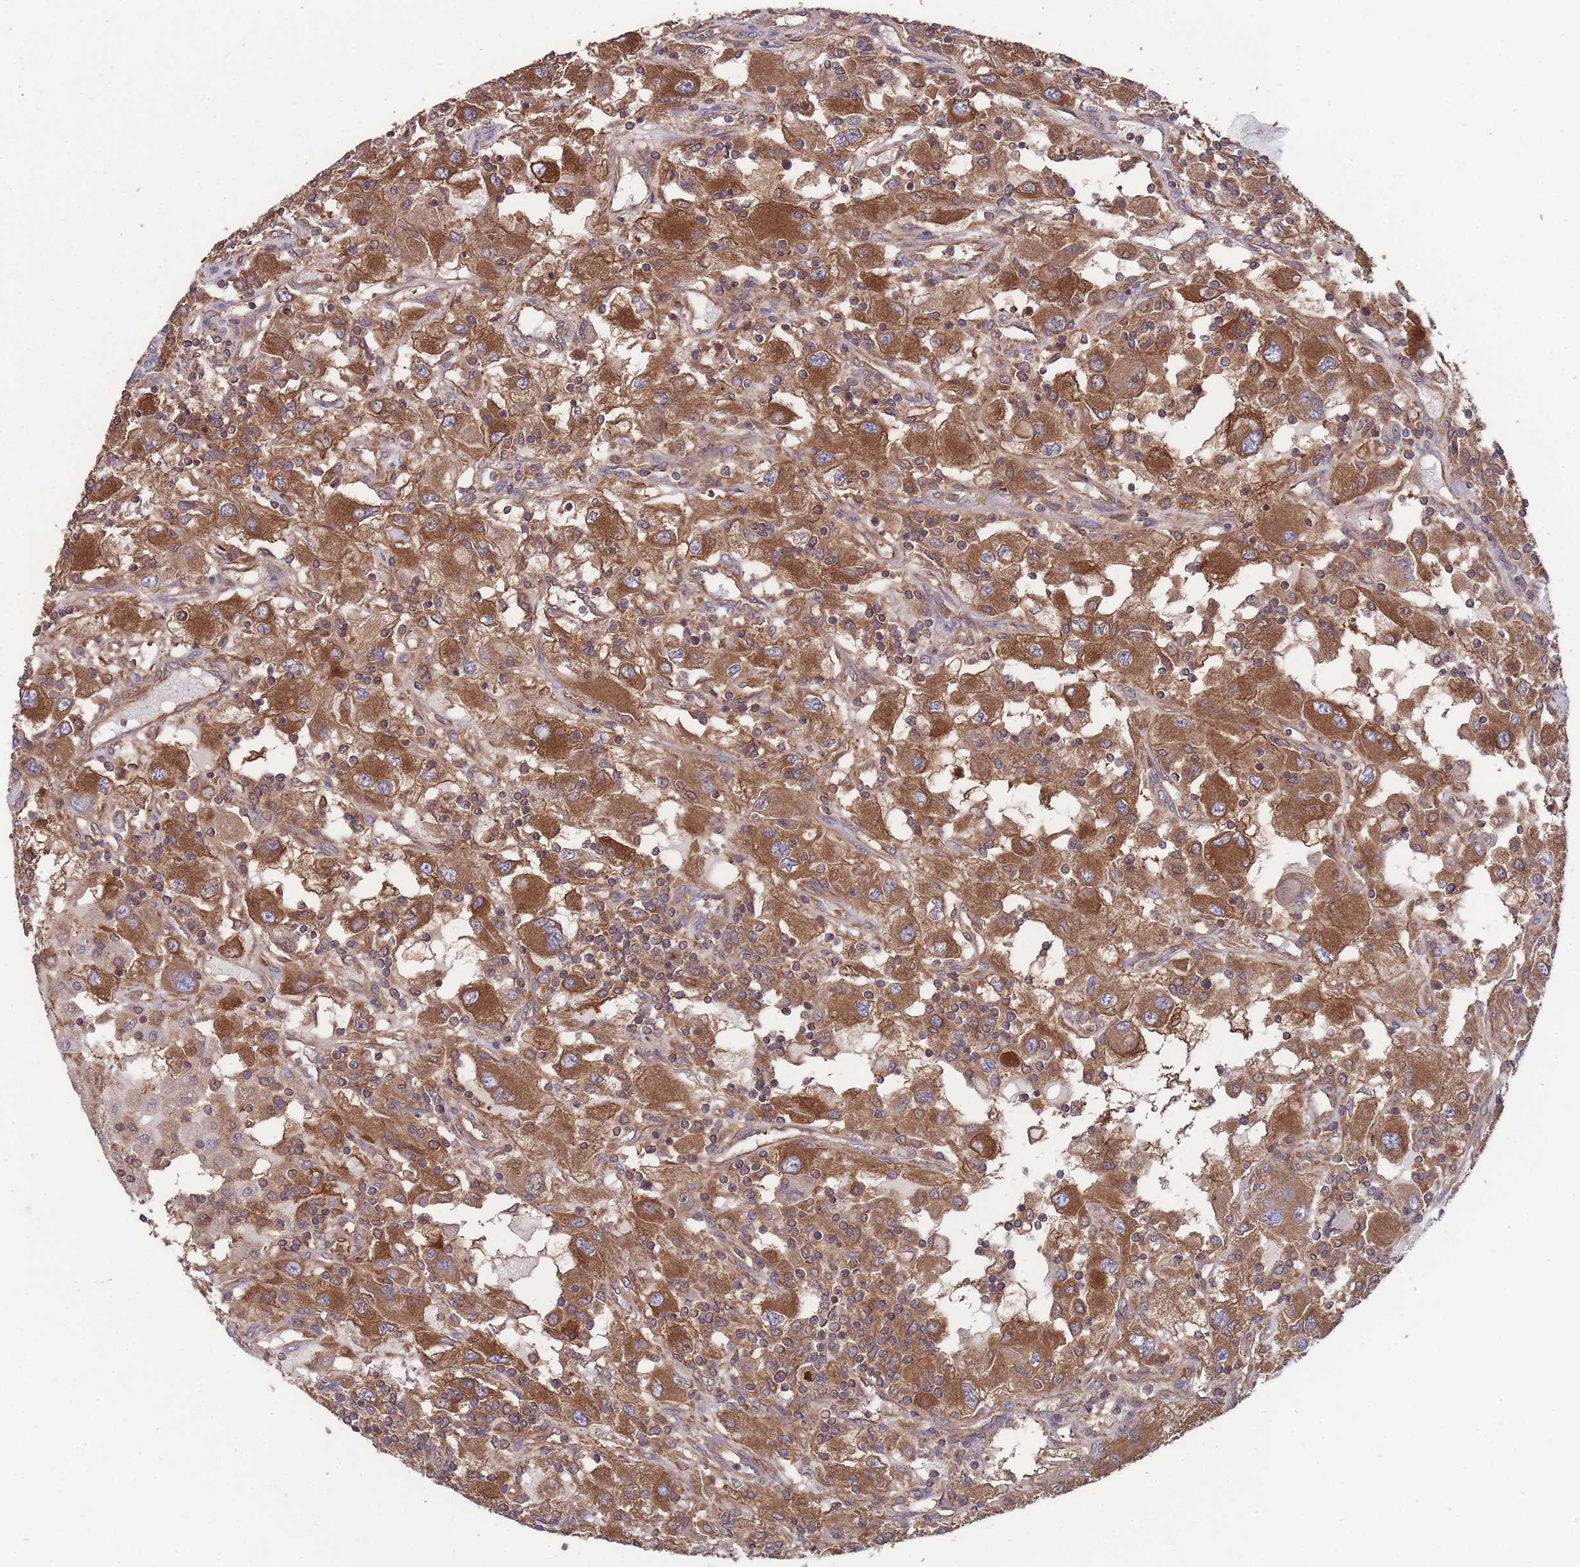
{"staining": {"intensity": "strong", "quantity": ">75%", "location": "cytoplasmic/membranous"}, "tissue": "renal cancer", "cell_type": "Tumor cells", "image_type": "cancer", "snomed": [{"axis": "morphology", "description": "Adenocarcinoma, NOS"}, {"axis": "topography", "description": "Kidney"}], "caption": "A brown stain highlights strong cytoplasmic/membranous expression of a protein in renal adenocarcinoma tumor cells. Immunohistochemistry stains the protein of interest in brown and the nuclei are stained blue.", "gene": "ZPR1", "patient": {"sex": "female", "age": 67}}